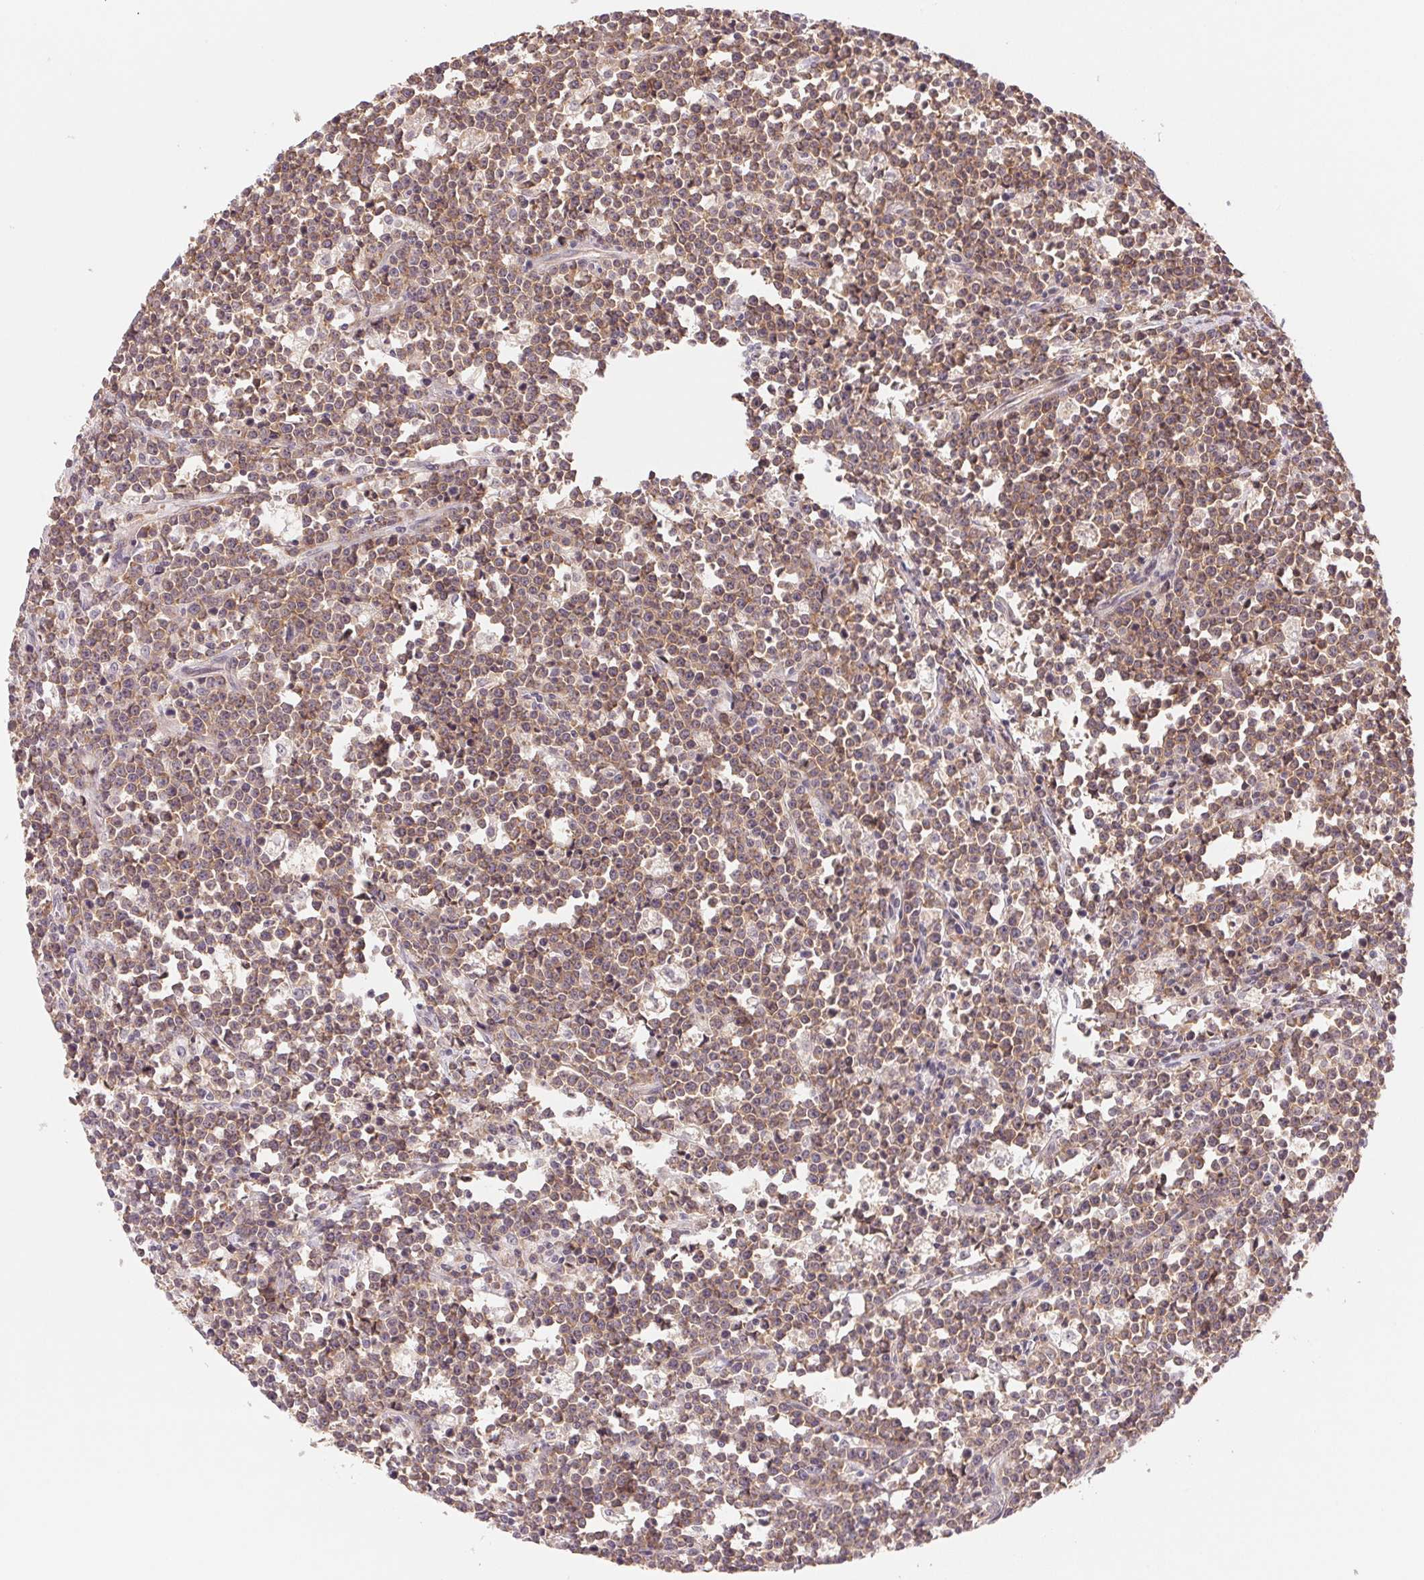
{"staining": {"intensity": "moderate", "quantity": ">75%", "location": "cytoplasmic/membranous"}, "tissue": "lymphoma", "cell_type": "Tumor cells", "image_type": "cancer", "snomed": [{"axis": "morphology", "description": "Malignant lymphoma, non-Hodgkin's type, High grade"}, {"axis": "topography", "description": "Small intestine"}], "caption": "Protein staining of malignant lymphoma, non-Hodgkin's type (high-grade) tissue shows moderate cytoplasmic/membranous positivity in about >75% of tumor cells. The protein of interest is shown in brown color, while the nuclei are stained blue.", "gene": "BNIP5", "patient": {"sex": "female", "age": 56}}